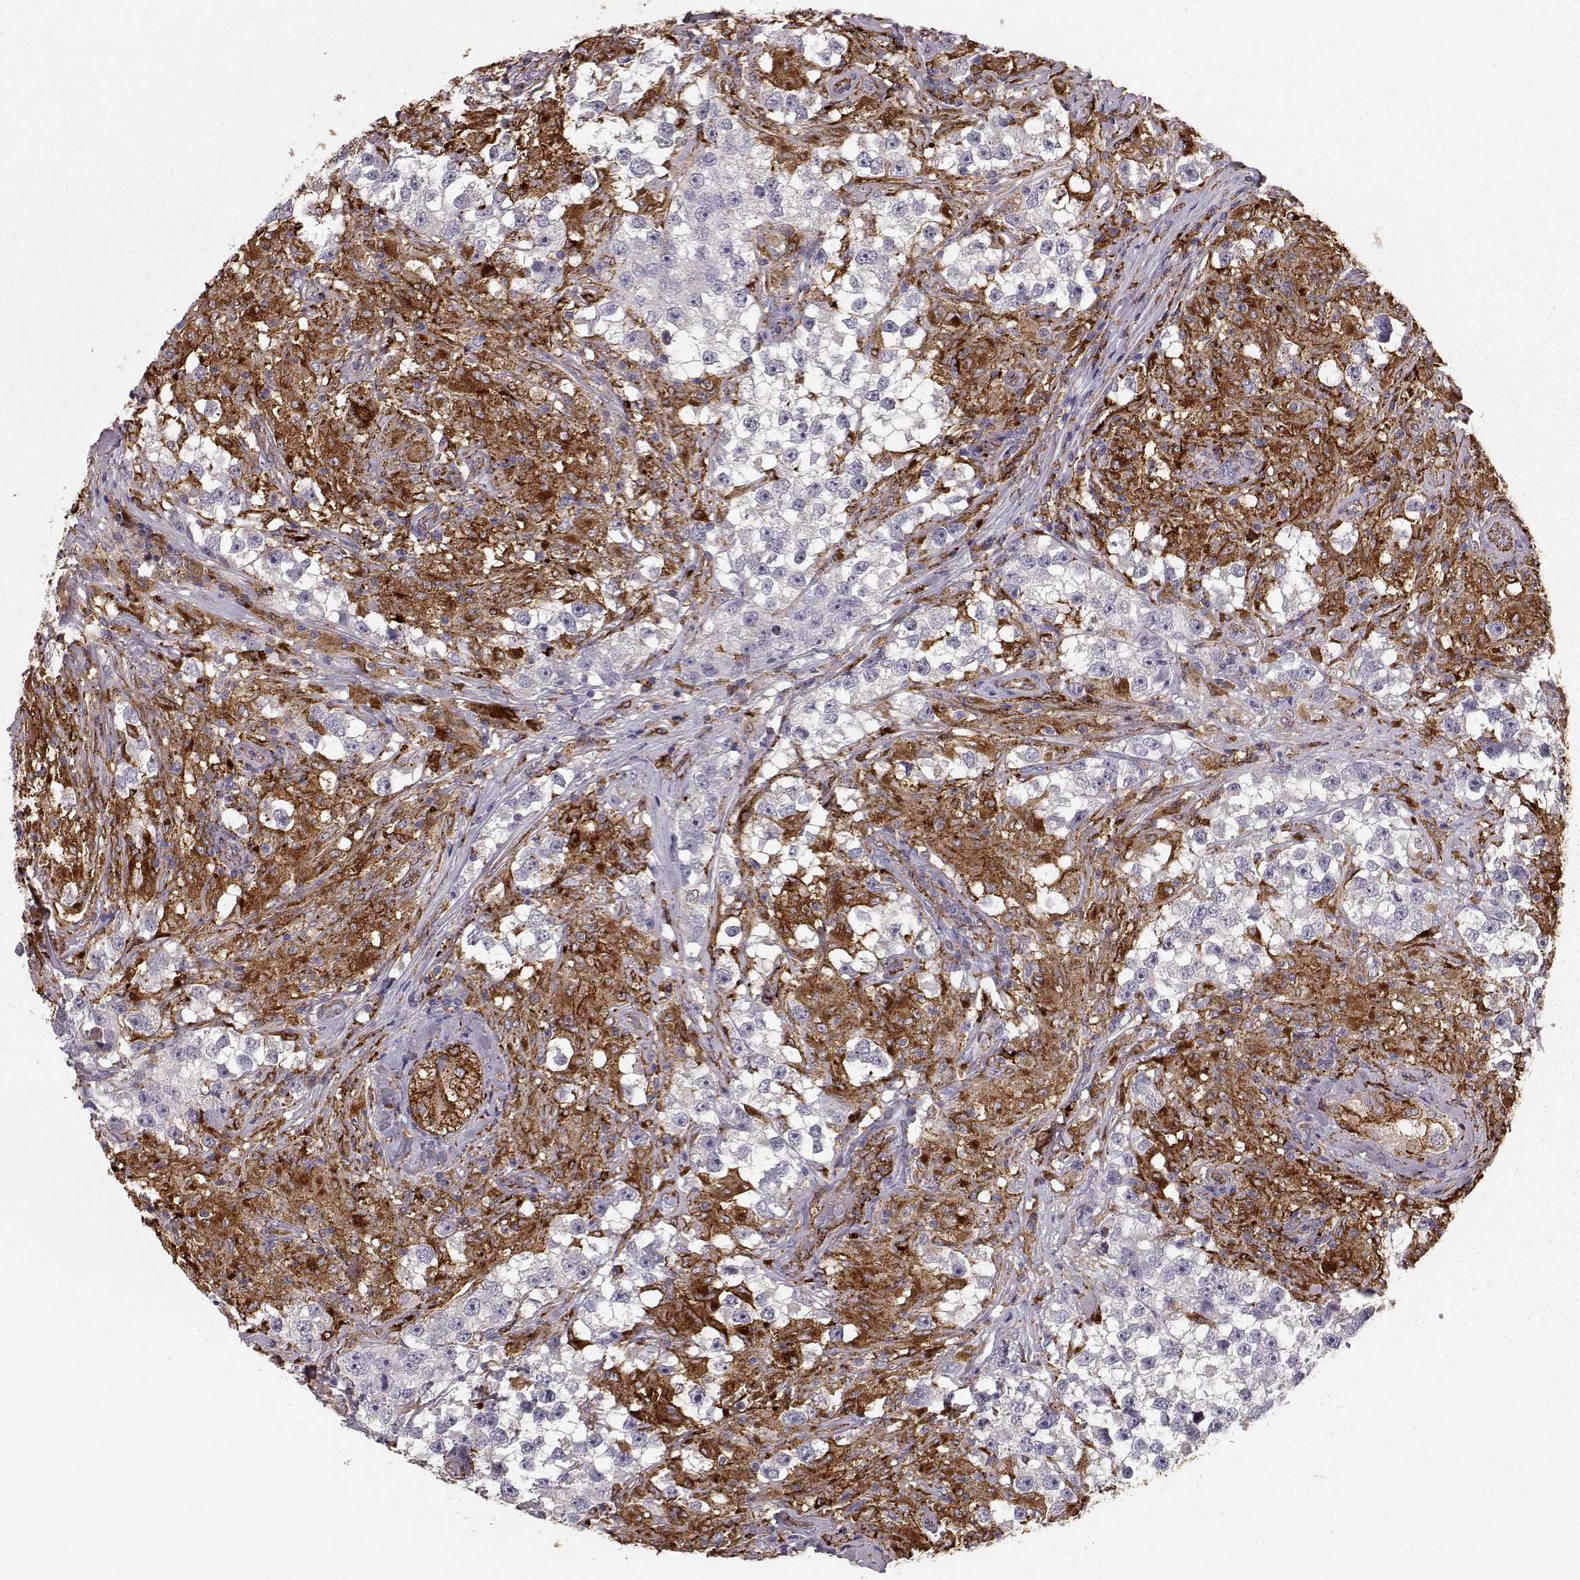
{"staining": {"intensity": "negative", "quantity": "none", "location": "none"}, "tissue": "testis cancer", "cell_type": "Tumor cells", "image_type": "cancer", "snomed": [{"axis": "morphology", "description": "Seminoma, NOS"}, {"axis": "topography", "description": "Testis"}], "caption": "Immunohistochemical staining of seminoma (testis) displays no significant expression in tumor cells.", "gene": "CCNF", "patient": {"sex": "male", "age": 46}}